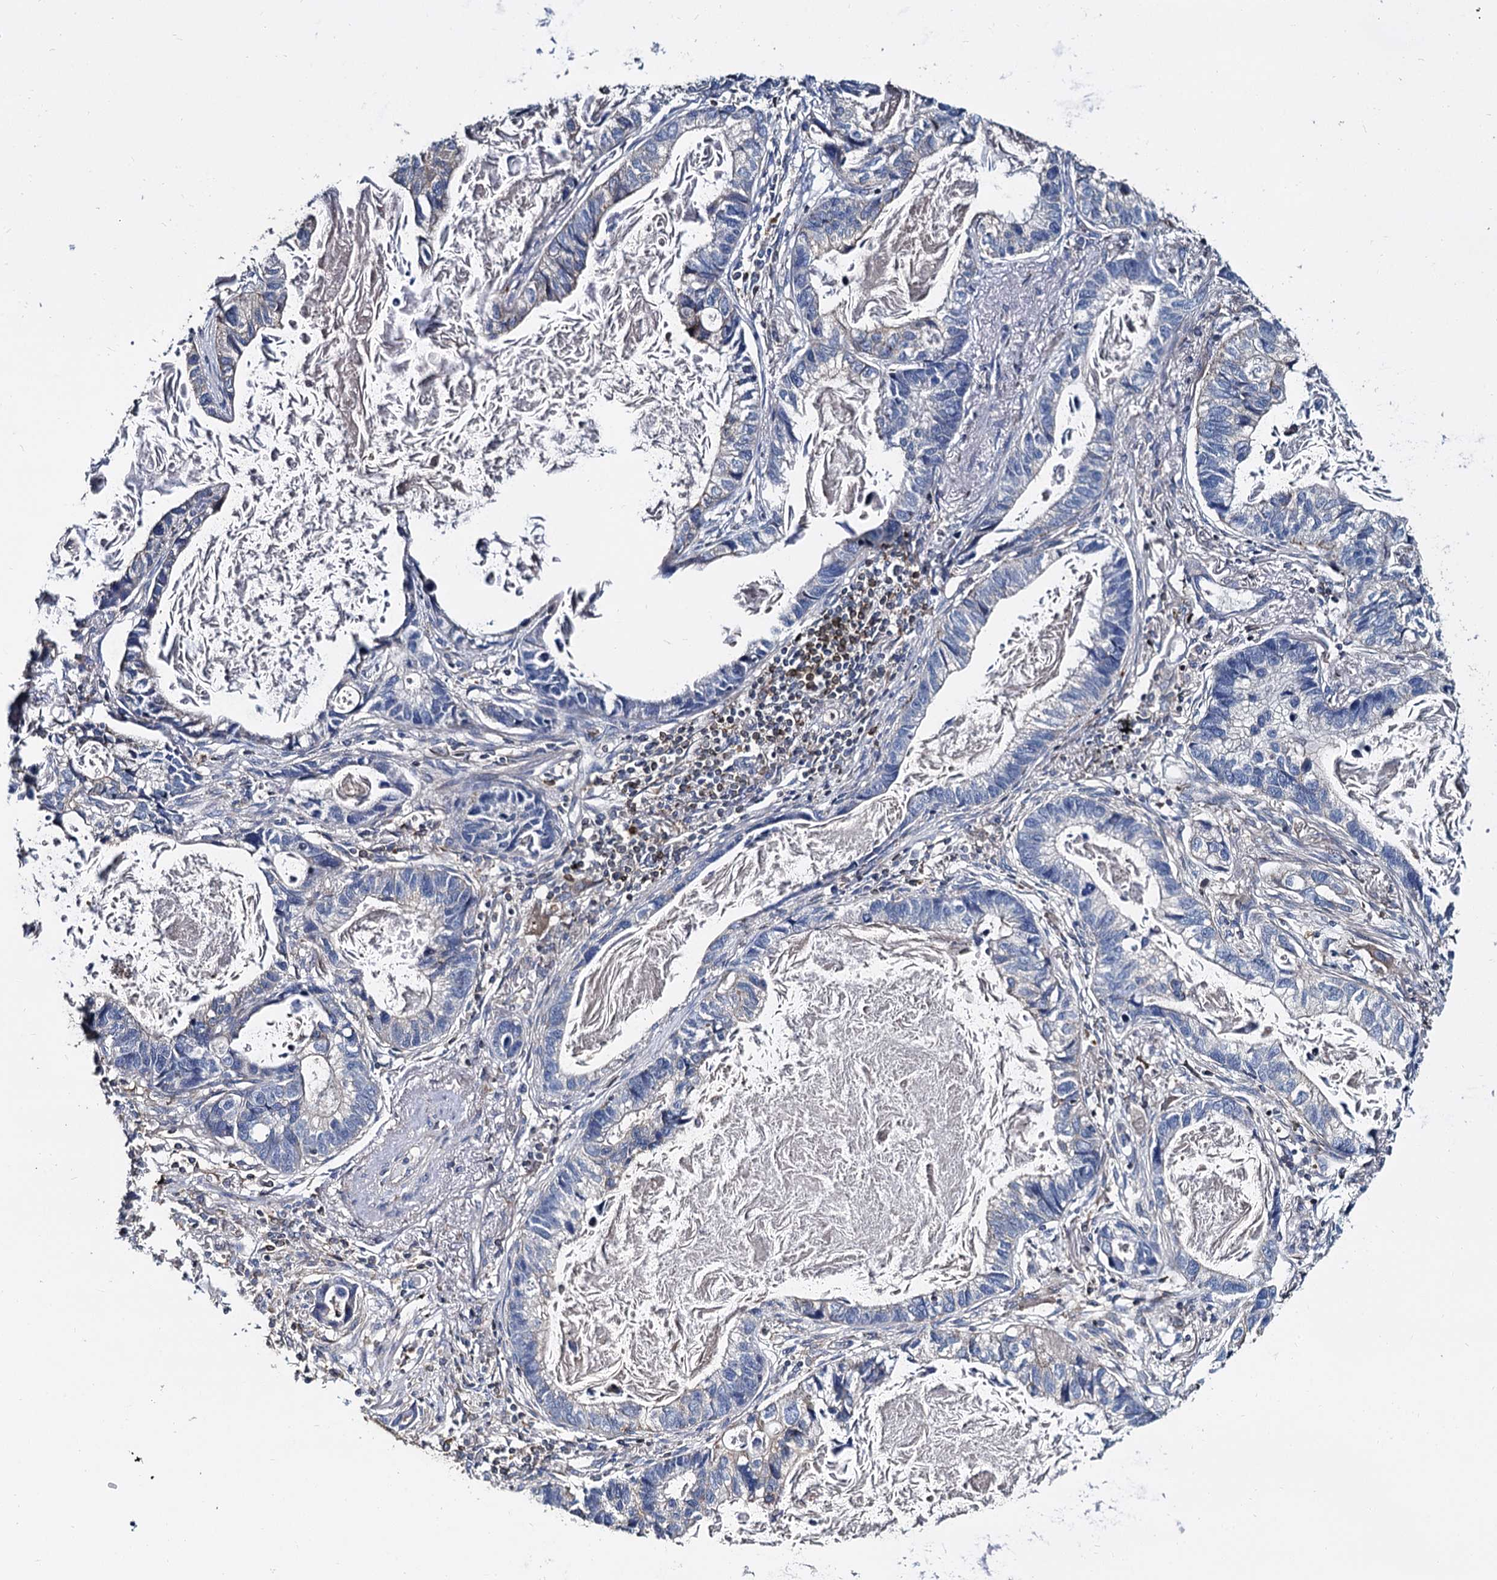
{"staining": {"intensity": "negative", "quantity": "none", "location": "none"}, "tissue": "lung cancer", "cell_type": "Tumor cells", "image_type": "cancer", "snomed": [{"axis": "morphology", "description": "Adenocarcinoma, NOS"}, {"axis": "topography", "description": "Lung"}], "caption": "The photomicrograph displays no staining of tumor cells in lung cancer (adenocarcinoma).", "gene": "ANKRD13A", "patient": {"sex": "male", "age": 67}}